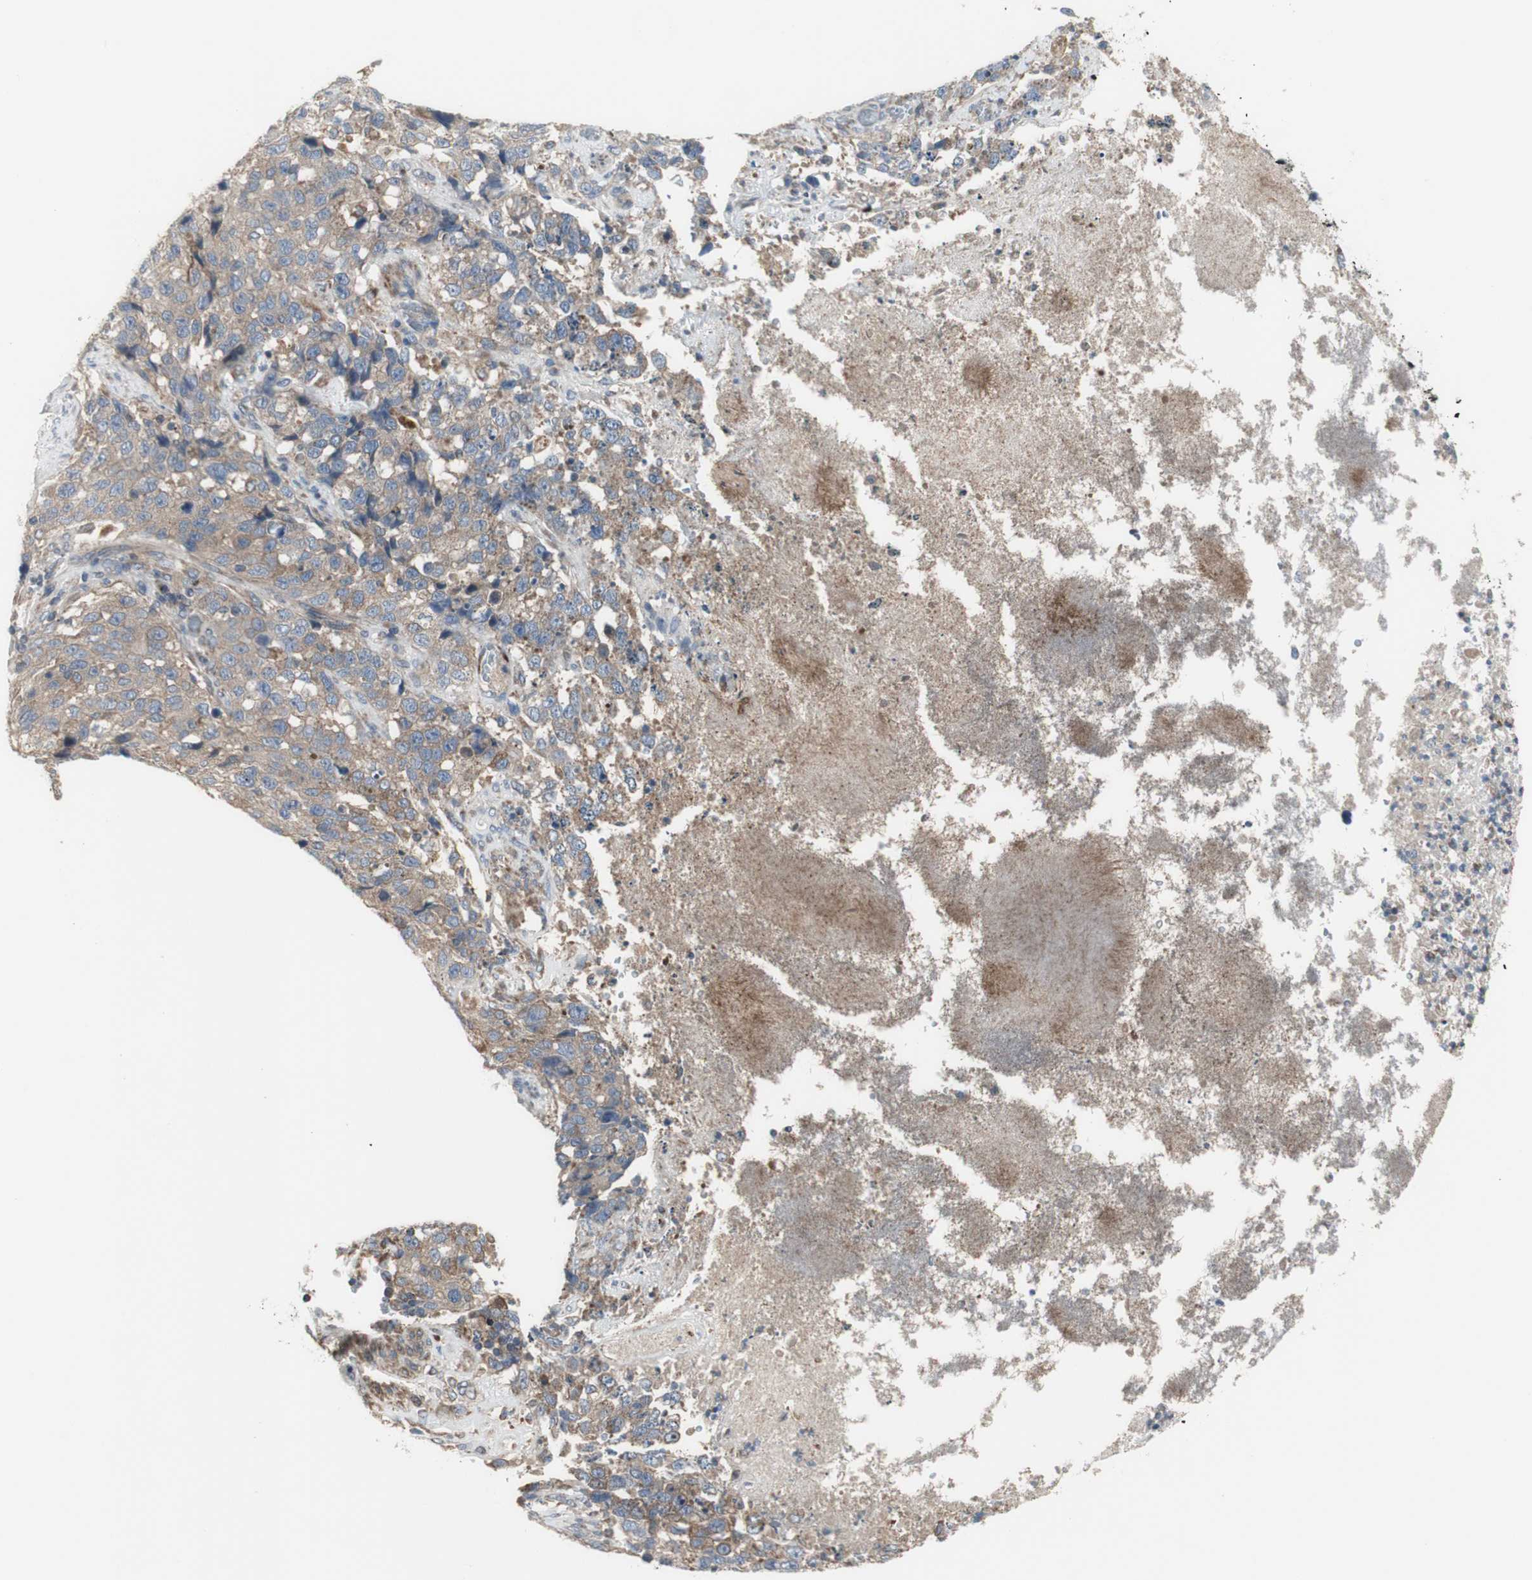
{"staining": {"intensity": "weak", "quantity": "<25%", "location": "cytoplasmic/membranous"}, "tissue": "stomach cancer", "cell_type": "Tumor cells", "image_type": "cancer", "snomed": [{"axis": "morphology", "description": "Normal tissue, NOS"}, {"axis": "morphology", "description": "Adenocarcinoma, NOS"}, {"axis": "topography", "description": "Stomach"}], "caption": "This is an immunohistochemistry micrograph of adenocarcinoma (stomach). There is no positivity in tumor cells.", "gene": "C3orf52", "patient": {"sex": "male", "age": 48}}